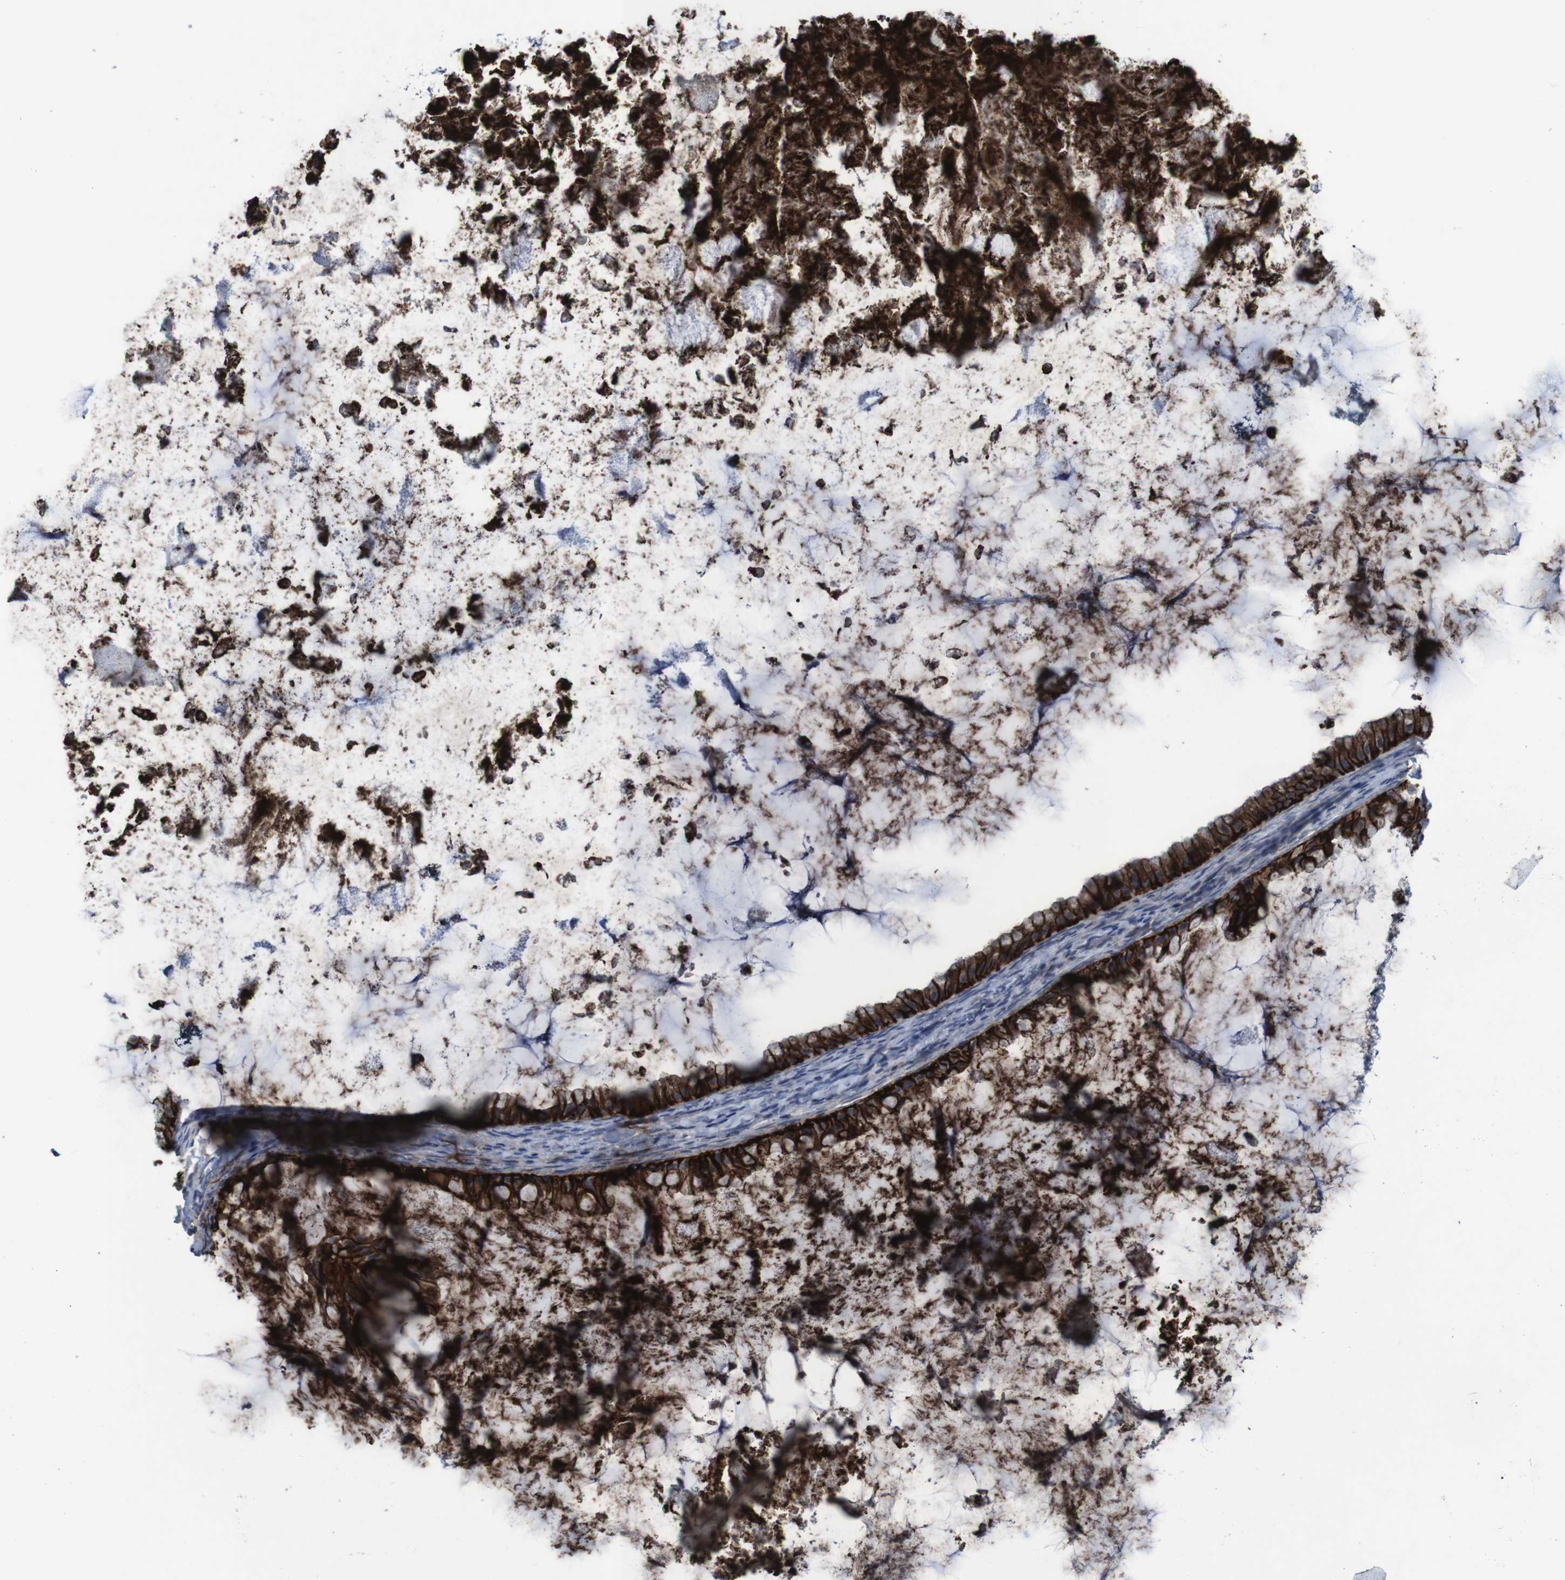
{"staining": {"intensity": "strong", "quantity": ">75%", "location": "cytoplasmic/membranous"}, "tissue": "ovarian cancer", "cell_type": "Tumor cells", "image_type": "cancer", "snomed": [{"axis": "morphology", "description": "Cystadenocarcinoma, mucinous, NOS"}, {"axis": "topography", "description": "Ovary"}], "caption": "Protein analysis of ovarian mucinous cystadenocarcinoma tissue demonstrates strong cytoplasmic/membranous expression in about >75% of tumor cells.", "gene": "CLDN18", "patient": {"sex": "female", "age": 61}}